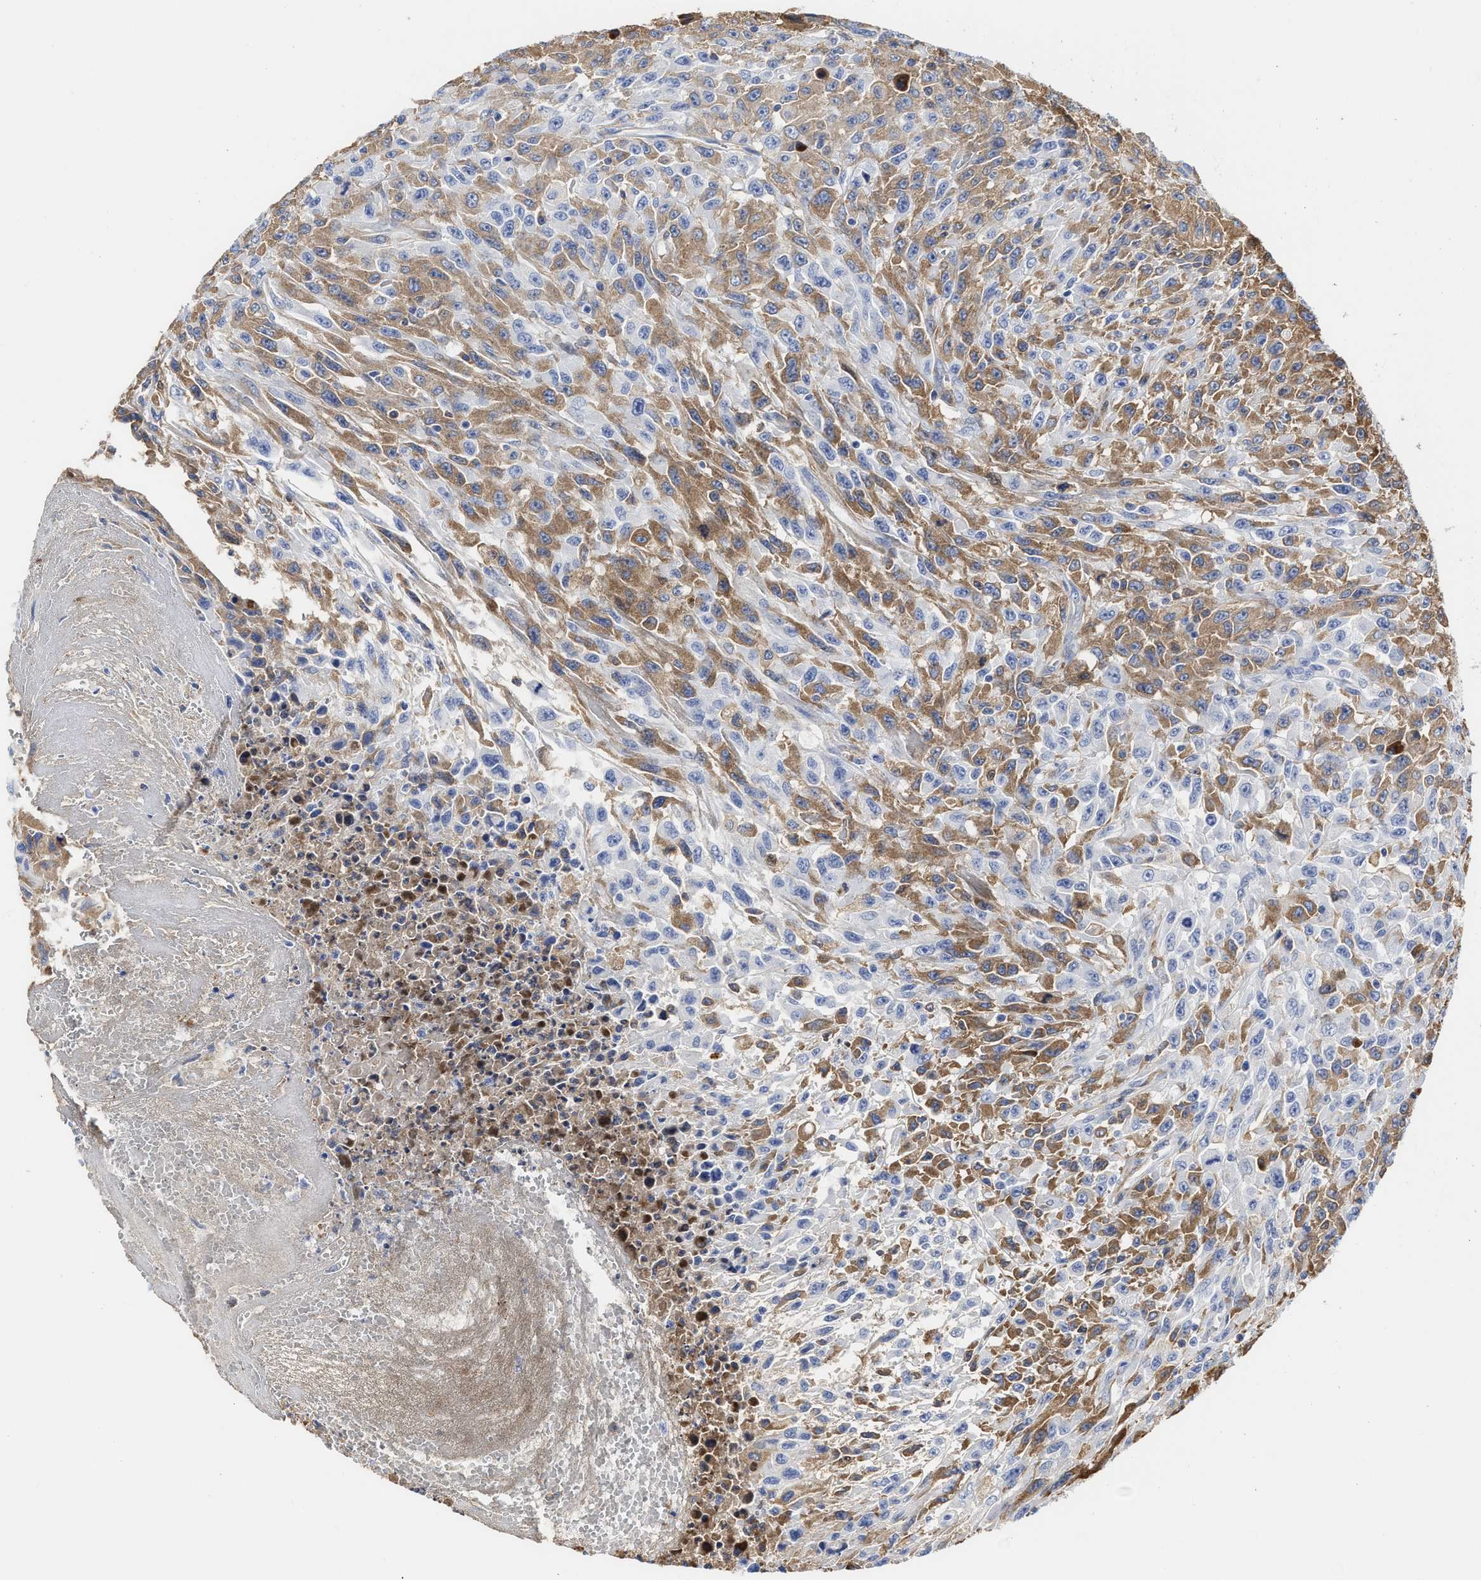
{"staining": {"intensity": "negative", "quantity": "none", "location": "none"}, "tissue": "urothelial cancer", "cell_type": "Tumor cells", "image_type": "cancer", "snomed": [{"axis": "morphology", "description": "Urothelial carcinoma, High grade"}, {"axis": "topography", "description": "Urinary bladder"}], "caption": "A histopathology image of human high-grade urothelial carcinoma is negative for staining in tumor cells.", "gene": "C2", "patient": {"sex": "male", "age": 66}}